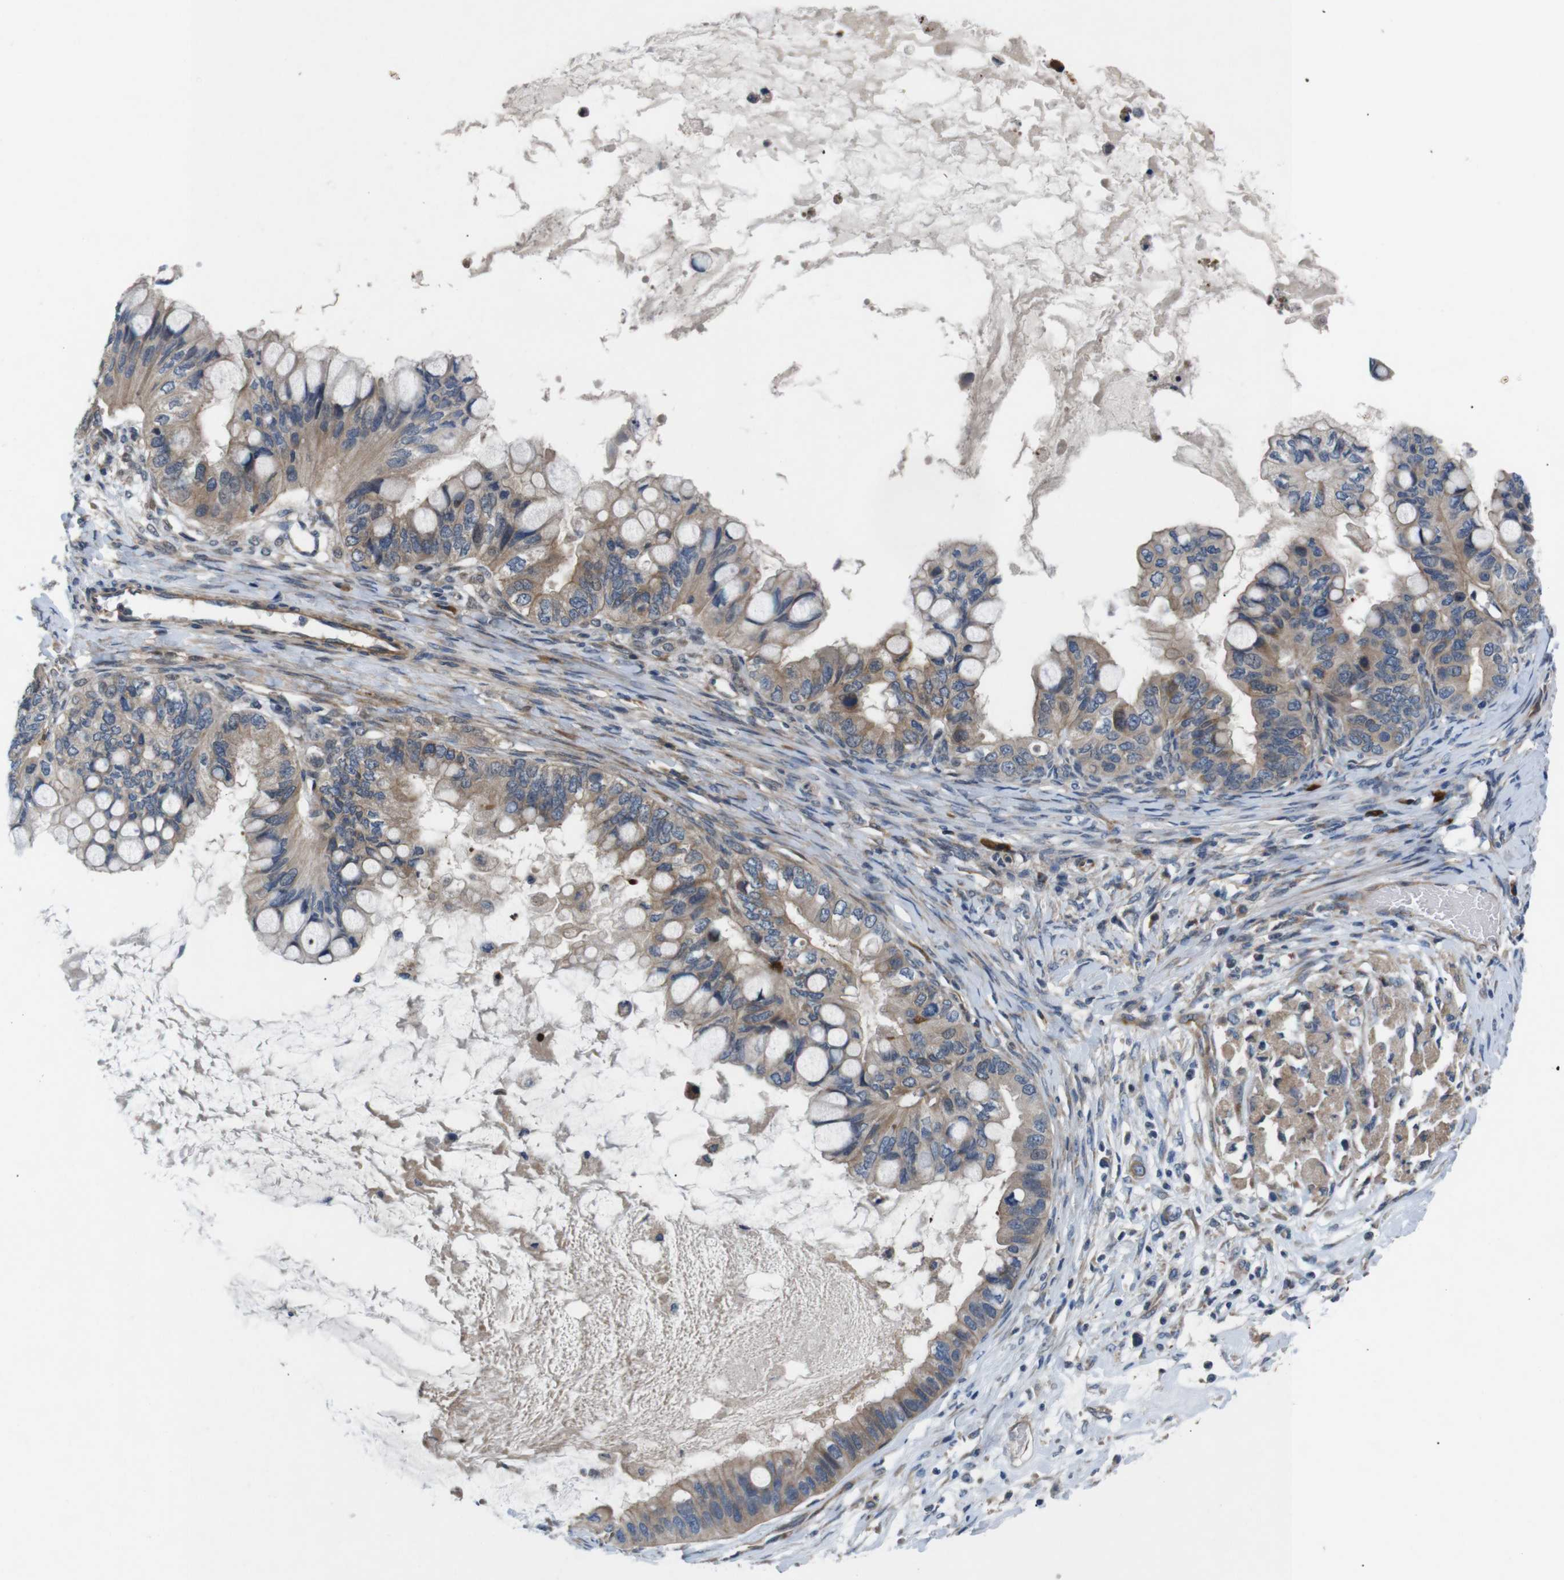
{"staining": {"intensity": "moderate", "quantity": ">75%", "location": "cytoplasmic/membranous"}, "tissue": "ovarian cancer", "cell_type": "Tumor cells", "image_type": "cancer", "snomed": [{"axis": "morphology", "description": "Cystadenocarcinoma, mucinous, NOS"}, {"axis": "topography", "description": "Ovary"}], "caption": "IHC staining of ovarian mucinous cystadenocarcinoma, which demonstrates medium levels of moderate cytoplasmic/membranous staining in about >75% of tumor cells indicating moderate cytoplasmic/membranous protein staining. The staining was performed using DAB (brown) for protein detection and nuclei were counterstained in hematoxylin (blue).", "gene": "JAK1", "patient": {"sex": "female", "age": 80}}